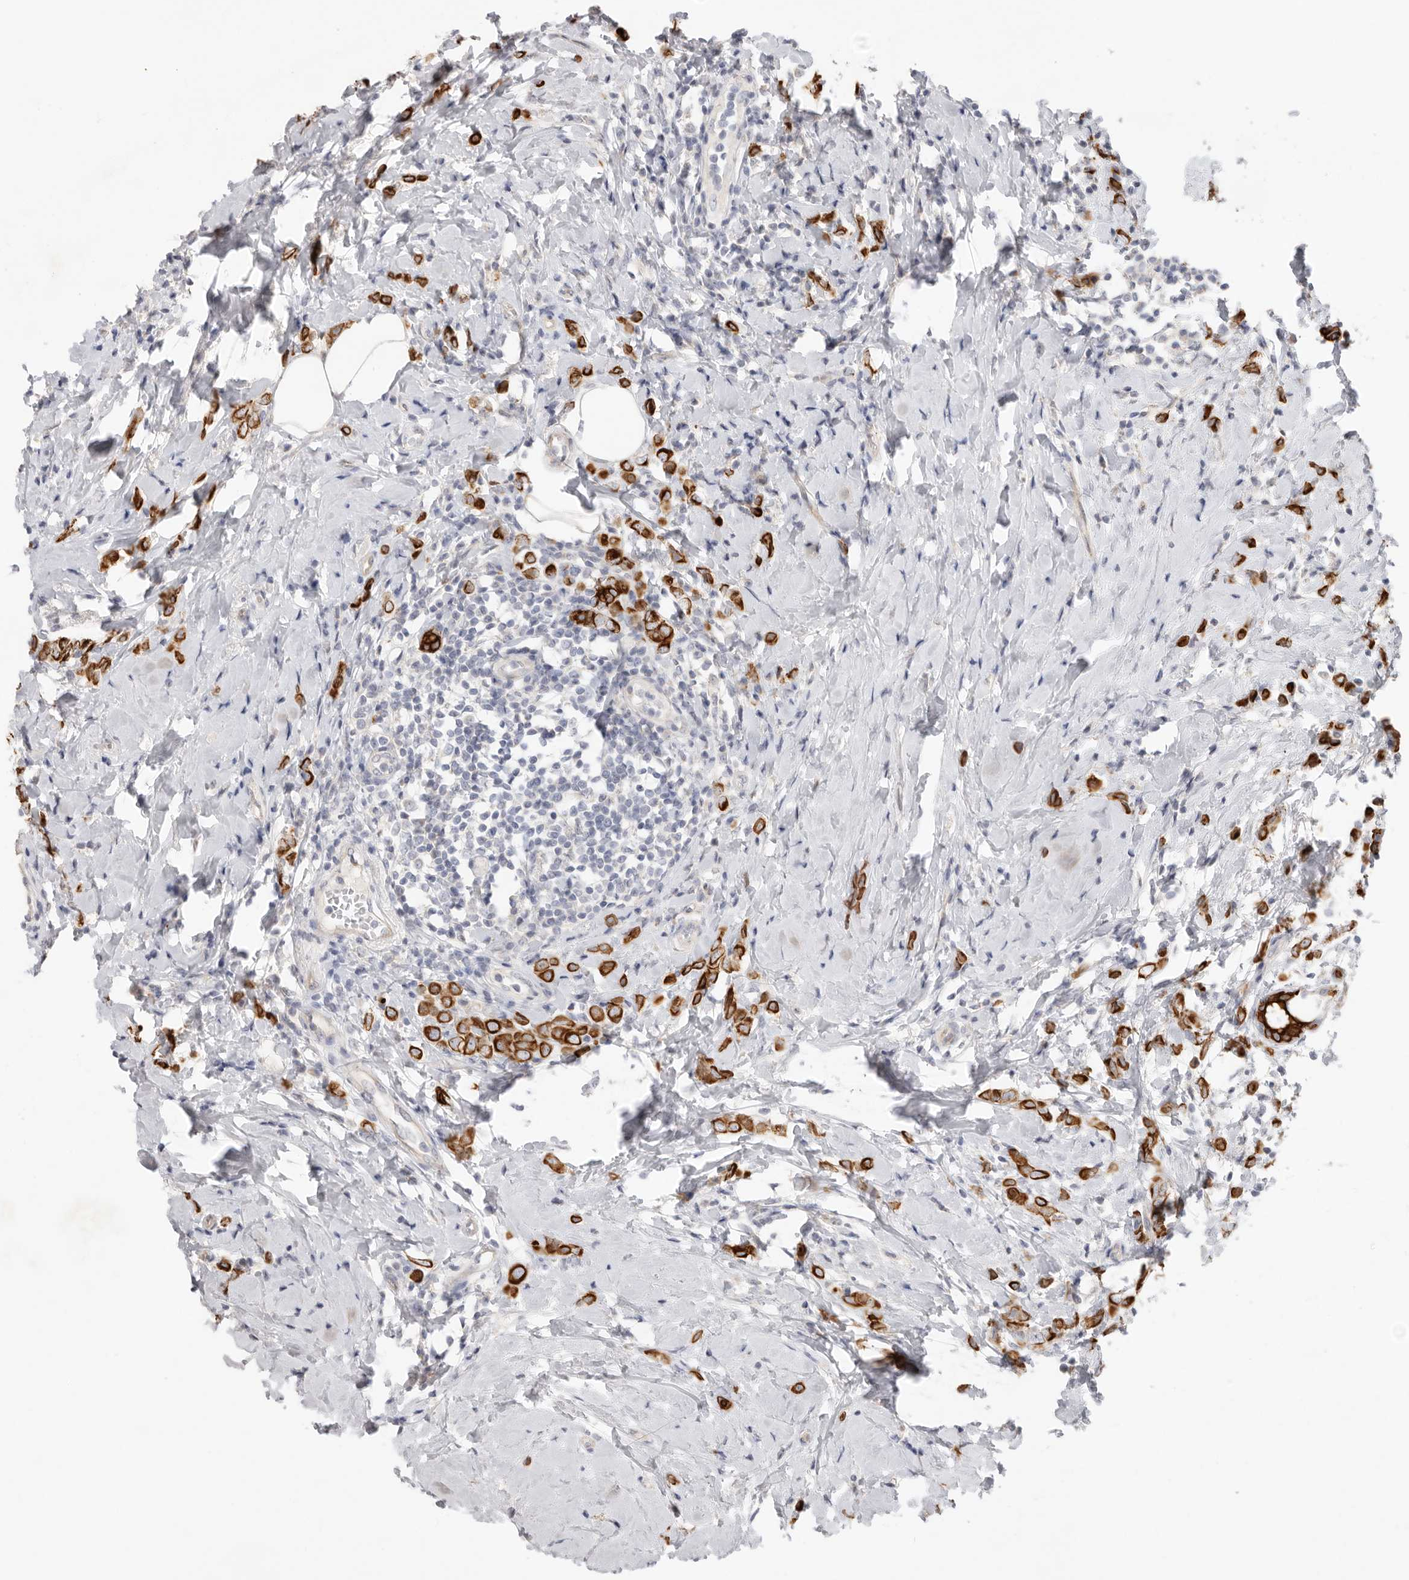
{"staining": {"intensity": "strong", "quantity": ">75%", "location": "cytoplasmic/membranous"}, "tissue": "breast cancer", "cell_type": "Tumor cells", "image_type": "cancer", "snomed": [{"axis": "morphology", "description": "Lobular carcinoma"}, {"axis": "topography", "description": "Breast"}], "caption": "Protein expression analysis of human breast cancer reveals strong cytoplasmic/membranous expression in about >75% of tumor cells. The staining was performed using DAB, with brown indicating positive protein expression. Nuclei are stained blue with hematoxylin.", "gene": "USH1C", "patient": {"sex": "female", "age": 47}}